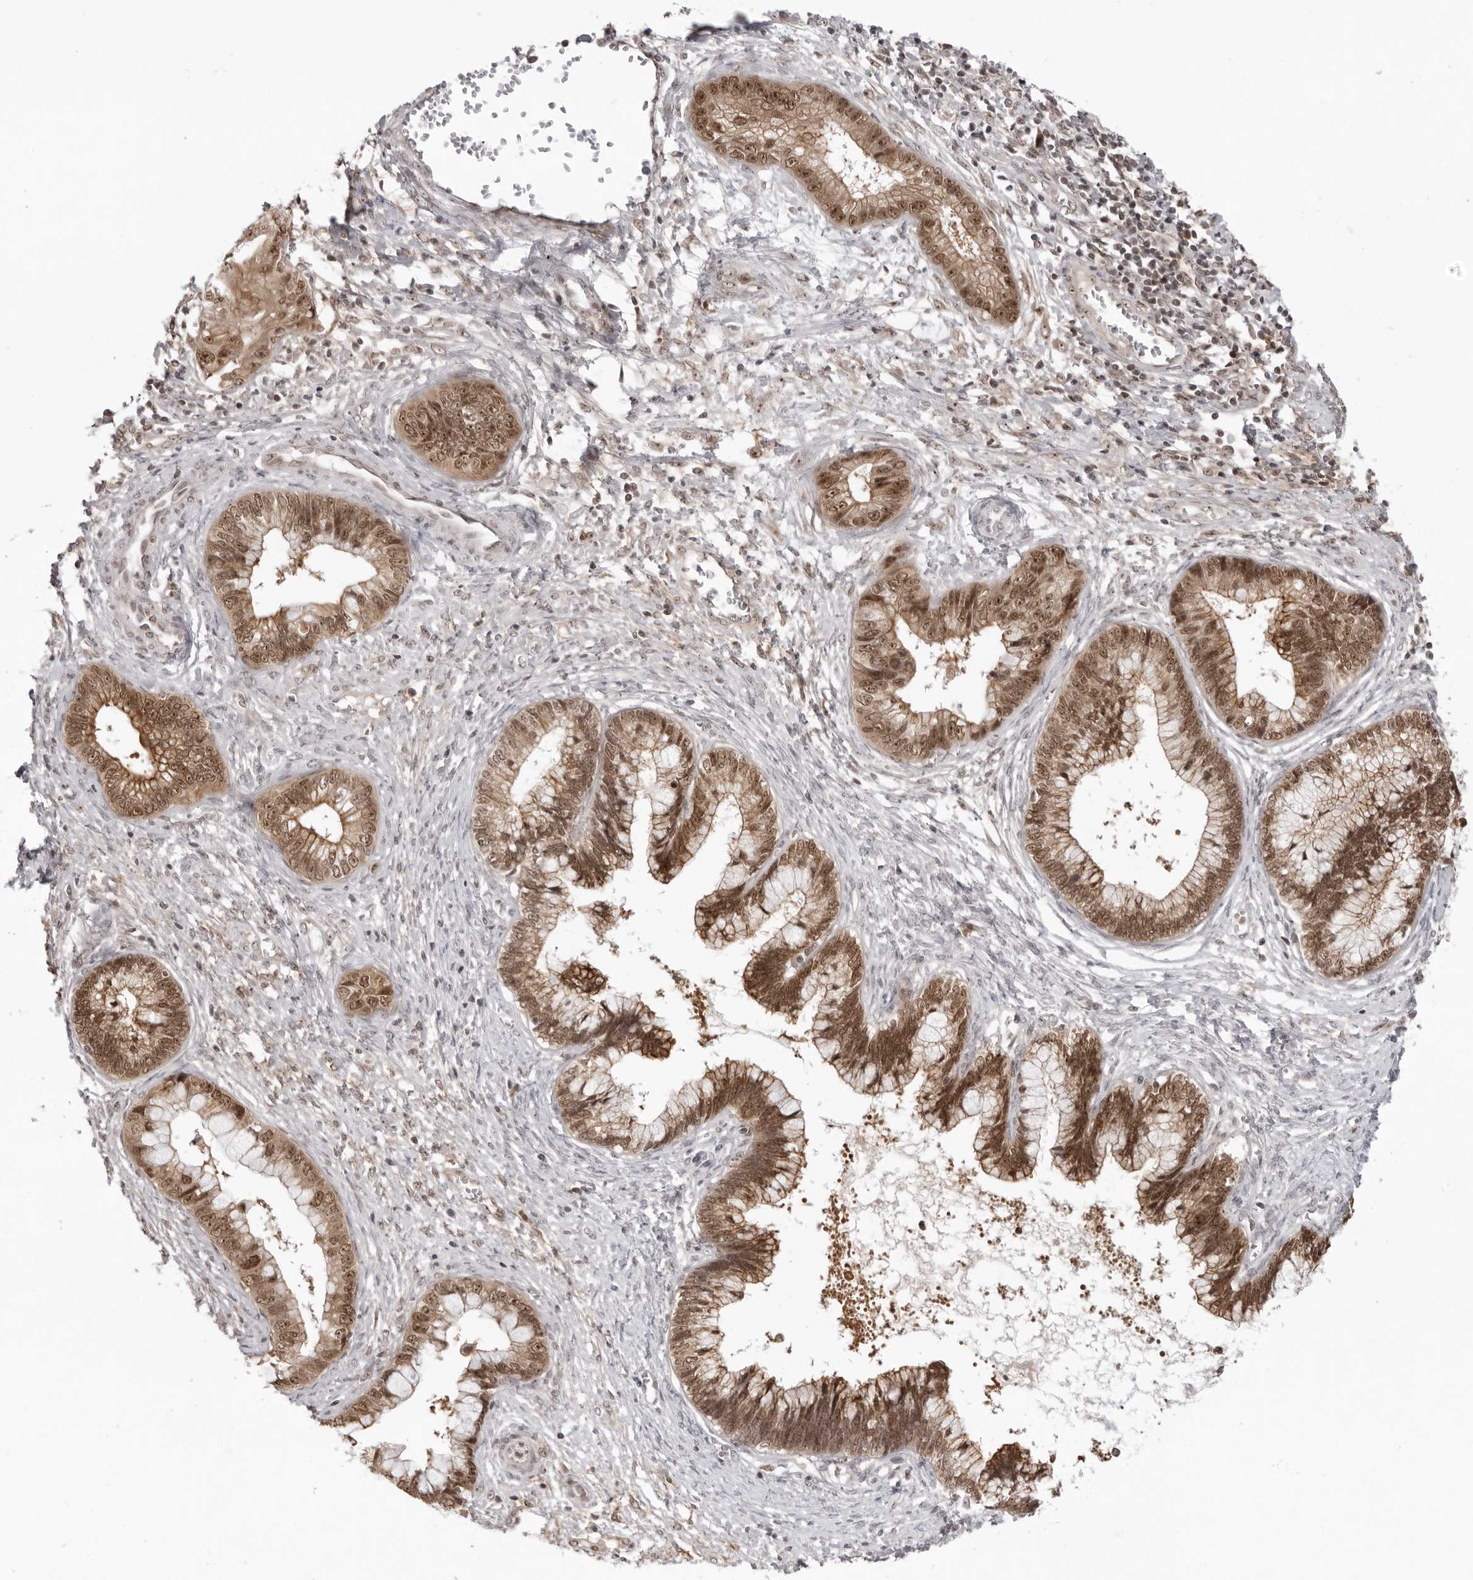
{"staining": {"intensity": "strong", "quantity": ">75%", "location": "cytoplasmic/membranous,nuclear"}, "tissue": "cervical cancer", "cell_type": "Tumor cells", "image_type": "cancer", "snomed": [{"axis": "morphology", "description": "Adenocarcinoma, NOS"}, {"axis": "topography", "description": "Cervix"}], "caption": "Approximately >75% of tumor cells in cervical adenocarcinoma demonstrate strong cytoplasmic/membranous and nuclear protein expression as visualized by brown immunohistochemical staining.", "gene": "EXOSC10", "patient": {"sex": "female", "age": 44}}